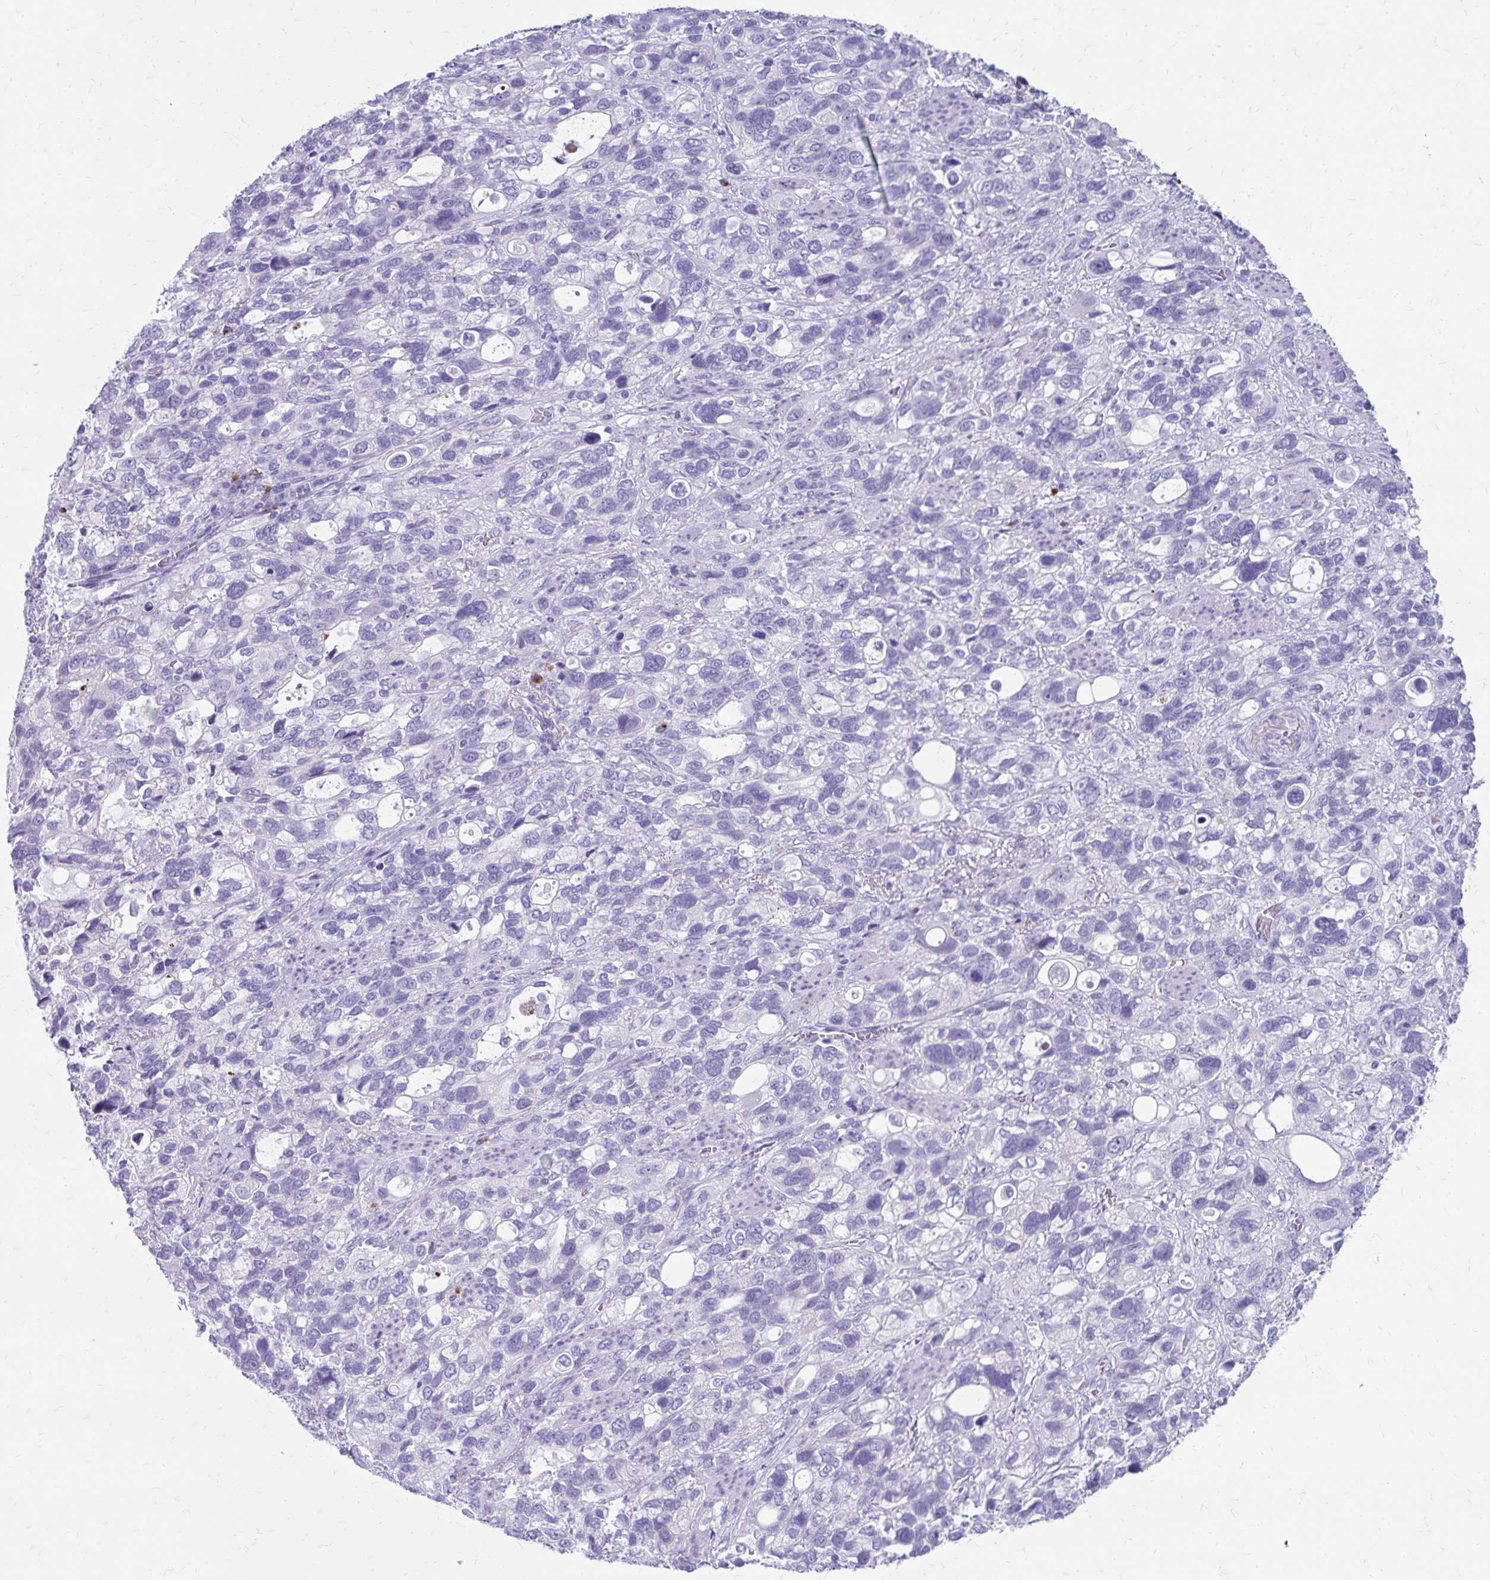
{"staining": {"intensity": "negative", "quantity": "none", "location": "none"}, "tissue": "stomach cancer", "cell_type": "Tumor cells", "image_type": "cancer", "snomed": [{"axis": "morphology", "description": "Adenocarcinoma, NOS"}, {"axis": "topography", "description": "Stomach, upper"}], "caption": "Immunohistochemistry (IHC) micrograph of neoplastic tissue: human stomach cancer (adenocarcinoma) stained with DAB (3,3'-diaminobenzidine) demonstrates no significant protein expression in tumor cells. (DAB (3,3'-diaminobenzidine) IHC visualized using brightfield microscopy, high magnification).", "gene": "SATL1", "patient": {"sex": "female", "age": 81}}